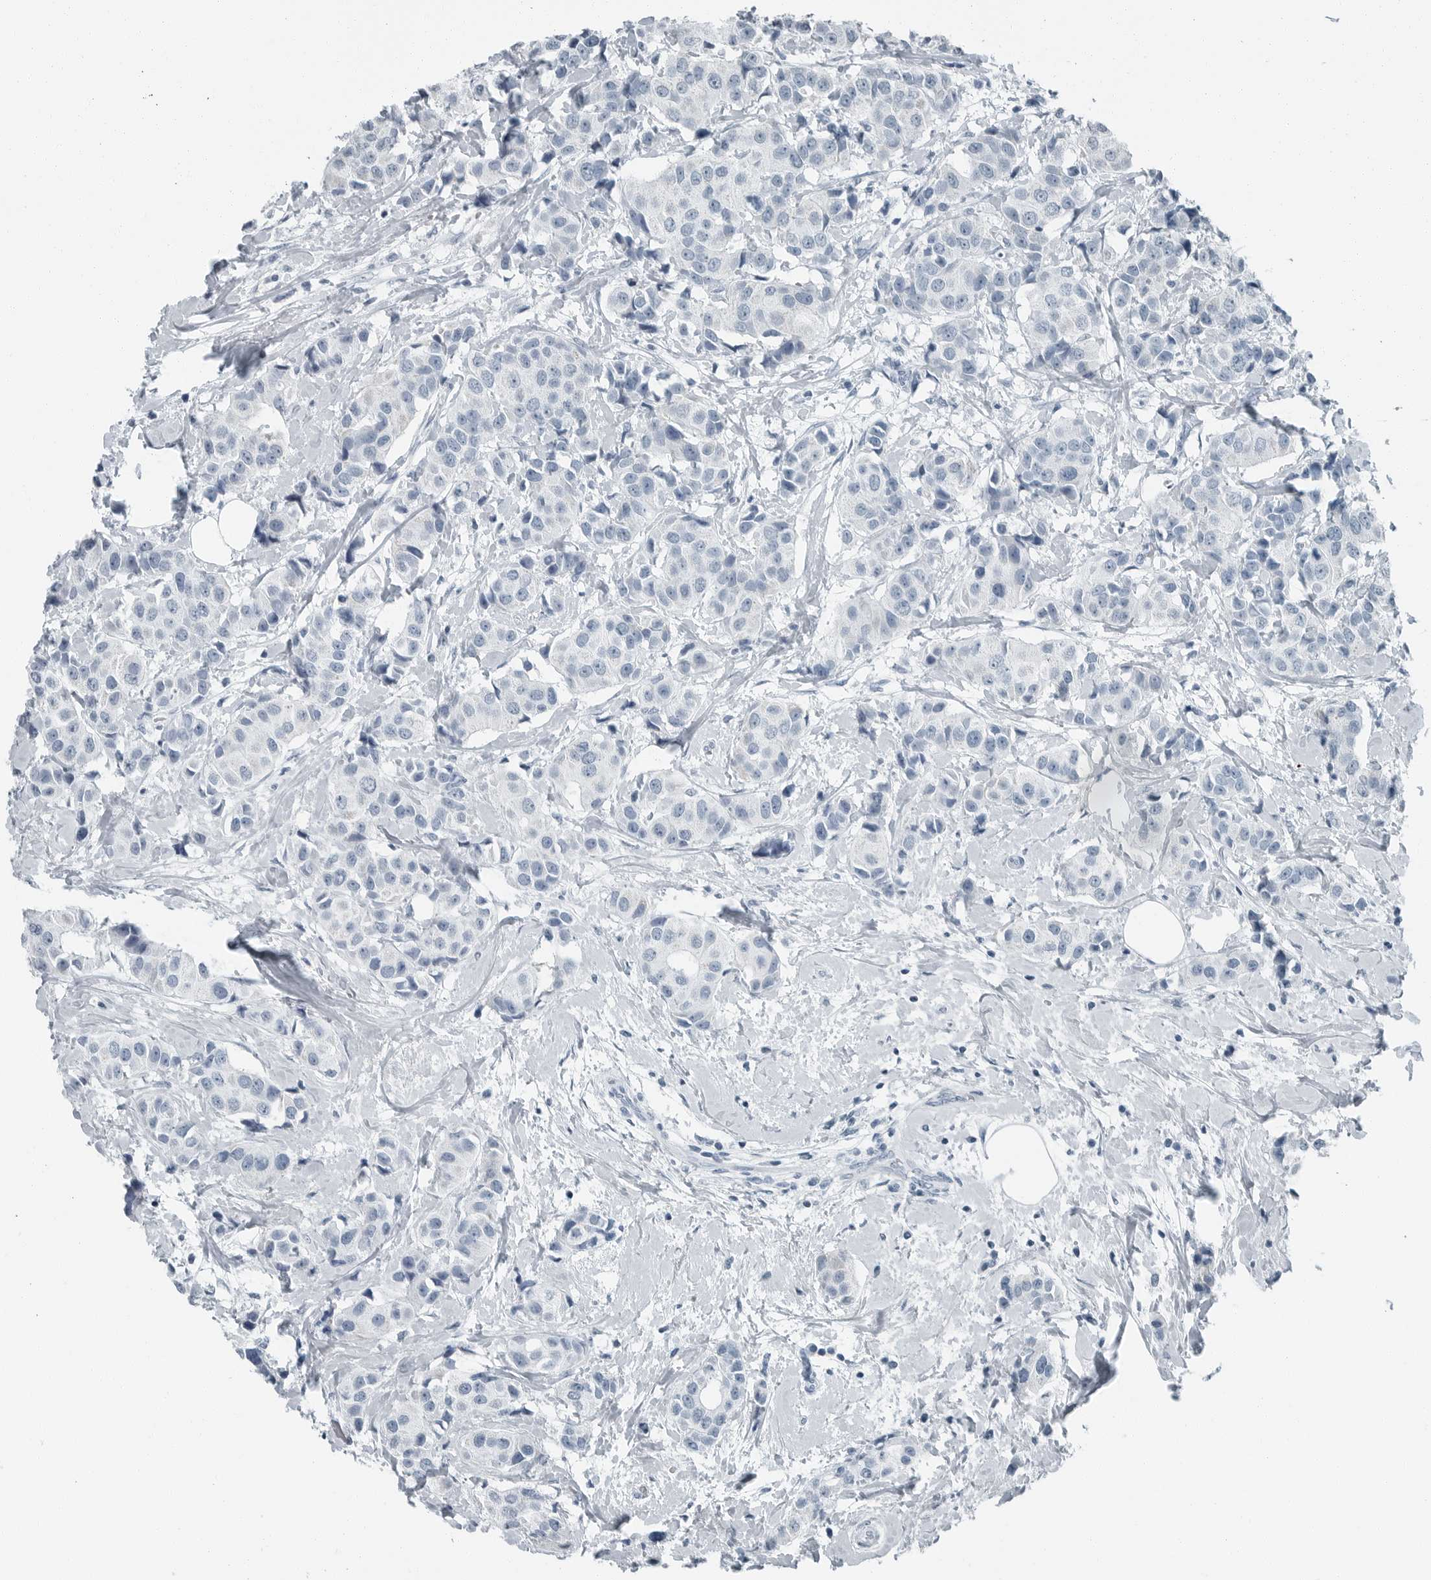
{"staining": {"intensity": "negative", "quantity": "none", "location": "none"}, "tissue": "breast cancer", "cell_type": "Tumor cells", "image_type": "cancer", "snomed": [{"axis": "morphology", "description": "Normal tissue, NOS"}, {"axis": "morphology", "description": "Duct carcinoma"}, {"axis": "topography", "description": "Breast"}], "caption": "Immunohistochemical staining of intraductal carcinoma (breast) demonstrates no significant staining in tumor cells.", "gene": "ZPBP2", "patient": {"sex": "female", "age": 39}}